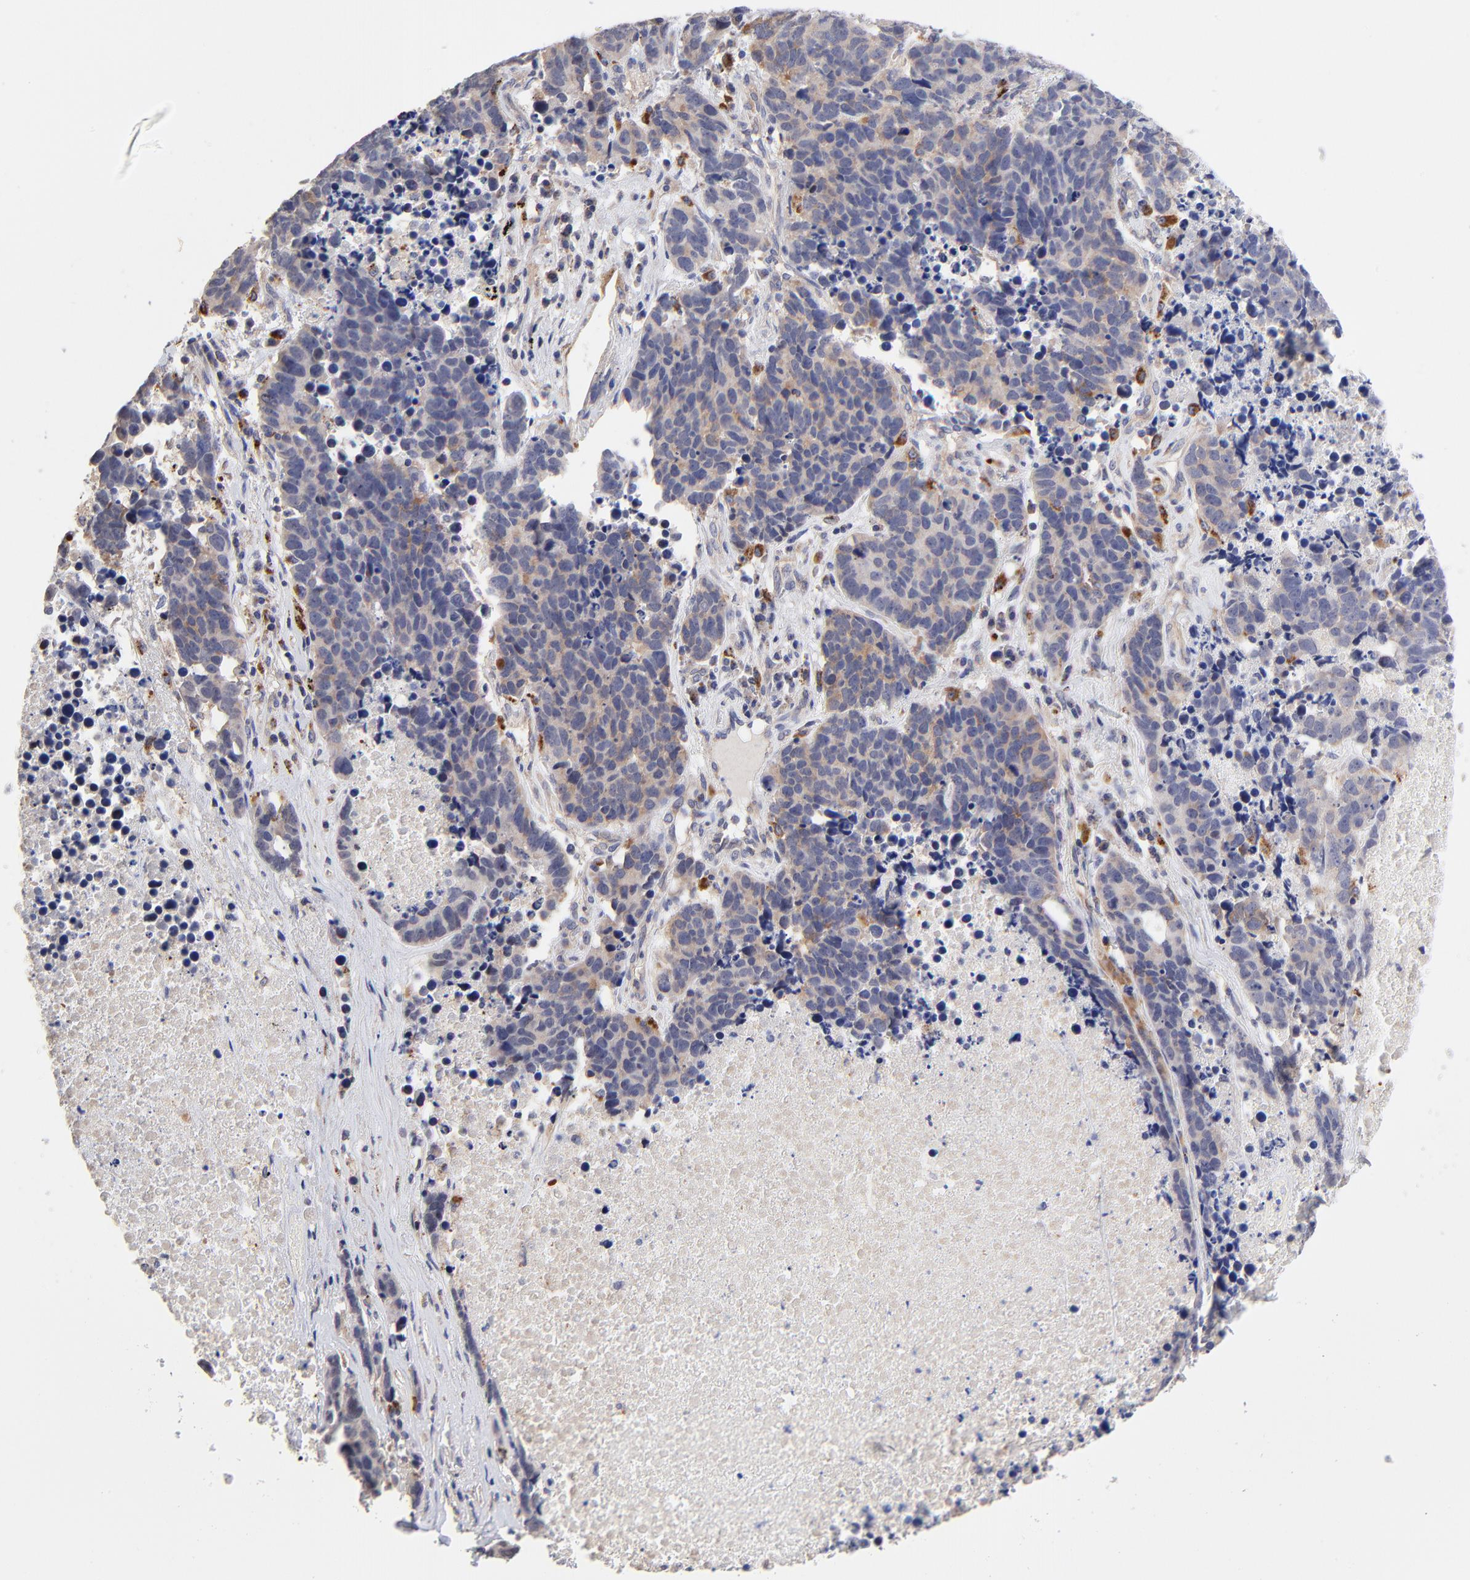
{"staining": {"intensity": "weak", "quantity": "25%-75%", "location": "cytoplasmic/membranous"}, "tissue": "lung cancer", "cell_type": "Tumor cells", "image_type": "cancer", "snomed": [{"axis": "morphology", "description": "Carcinoid, malignant, NOS"}, {"axis": "topography", "description": "Lung"}], "caption": "Weak cytoplasmic/membranous staining is appreciated in about 25%-75% of tumor cells in lung cancer (malignant carcinoid).", "gene": "PDE4B", "patient": {"sex": "male", "age": 60}}